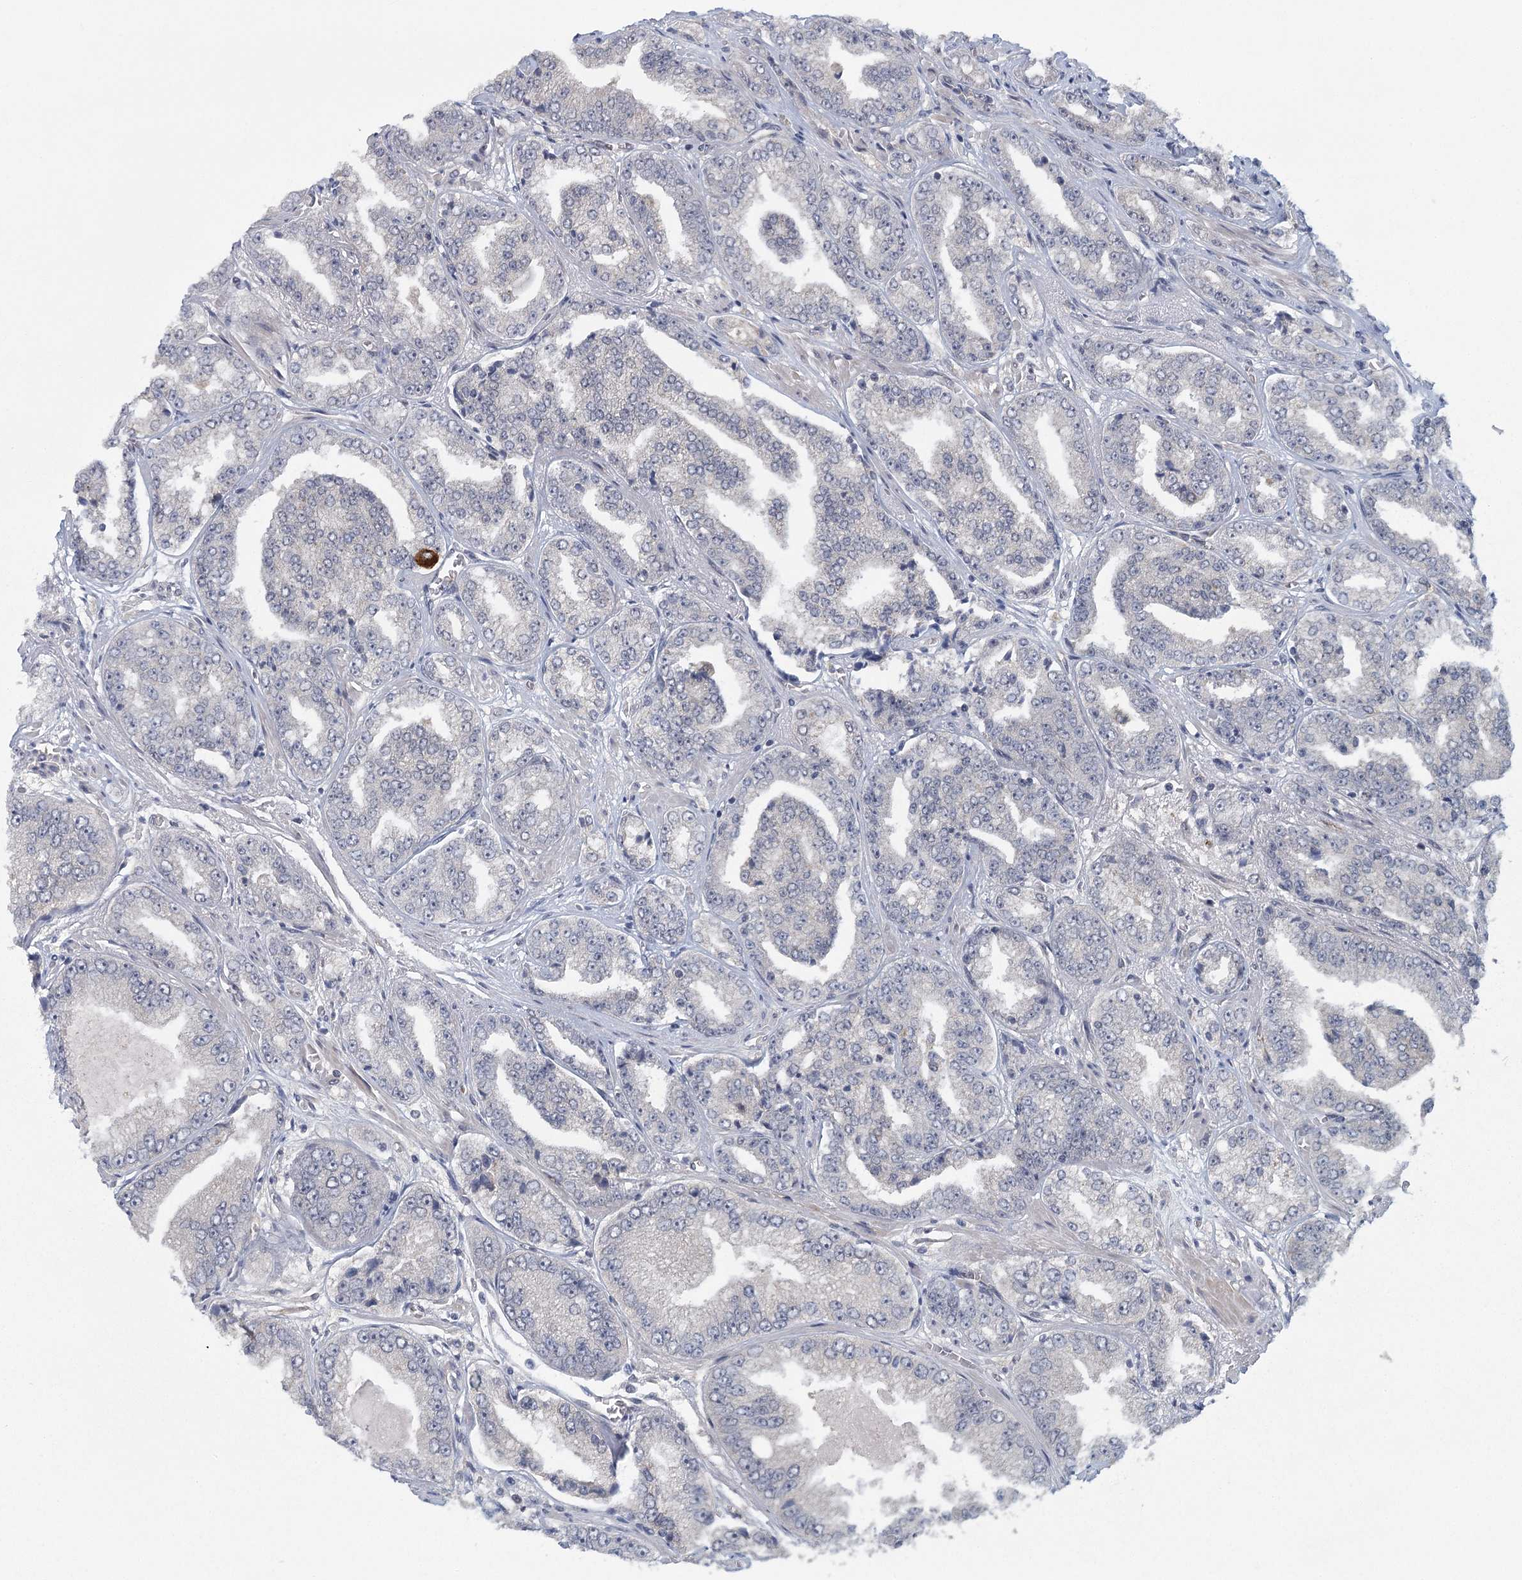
{"staining": {"intensity": "negative", "quantity": "none", "location": "none"}, "tissue": "prostate cancer", "cell_type": "Tumor cells", "image_type": "cancer", "snomed": [{"axis": "morphology", "description": "Adenocarcinoma, High grade"}, {"axis": "topography", "description": "Prostate"}], "caption": "This is a micrograph of immunohistochemistry staining of prostate cancer (adenocarcinoma (high-grade)), which shows no expression in tumor cells. Brightfield microscopy of immunohistochemistry stained with DAB (3,3'-diaminobenzidine) (brown) and hematoxylin (blue), captured at high magnification.", "gene": "LRRC14B", "patient": {"sex": "male", "age": 71}}